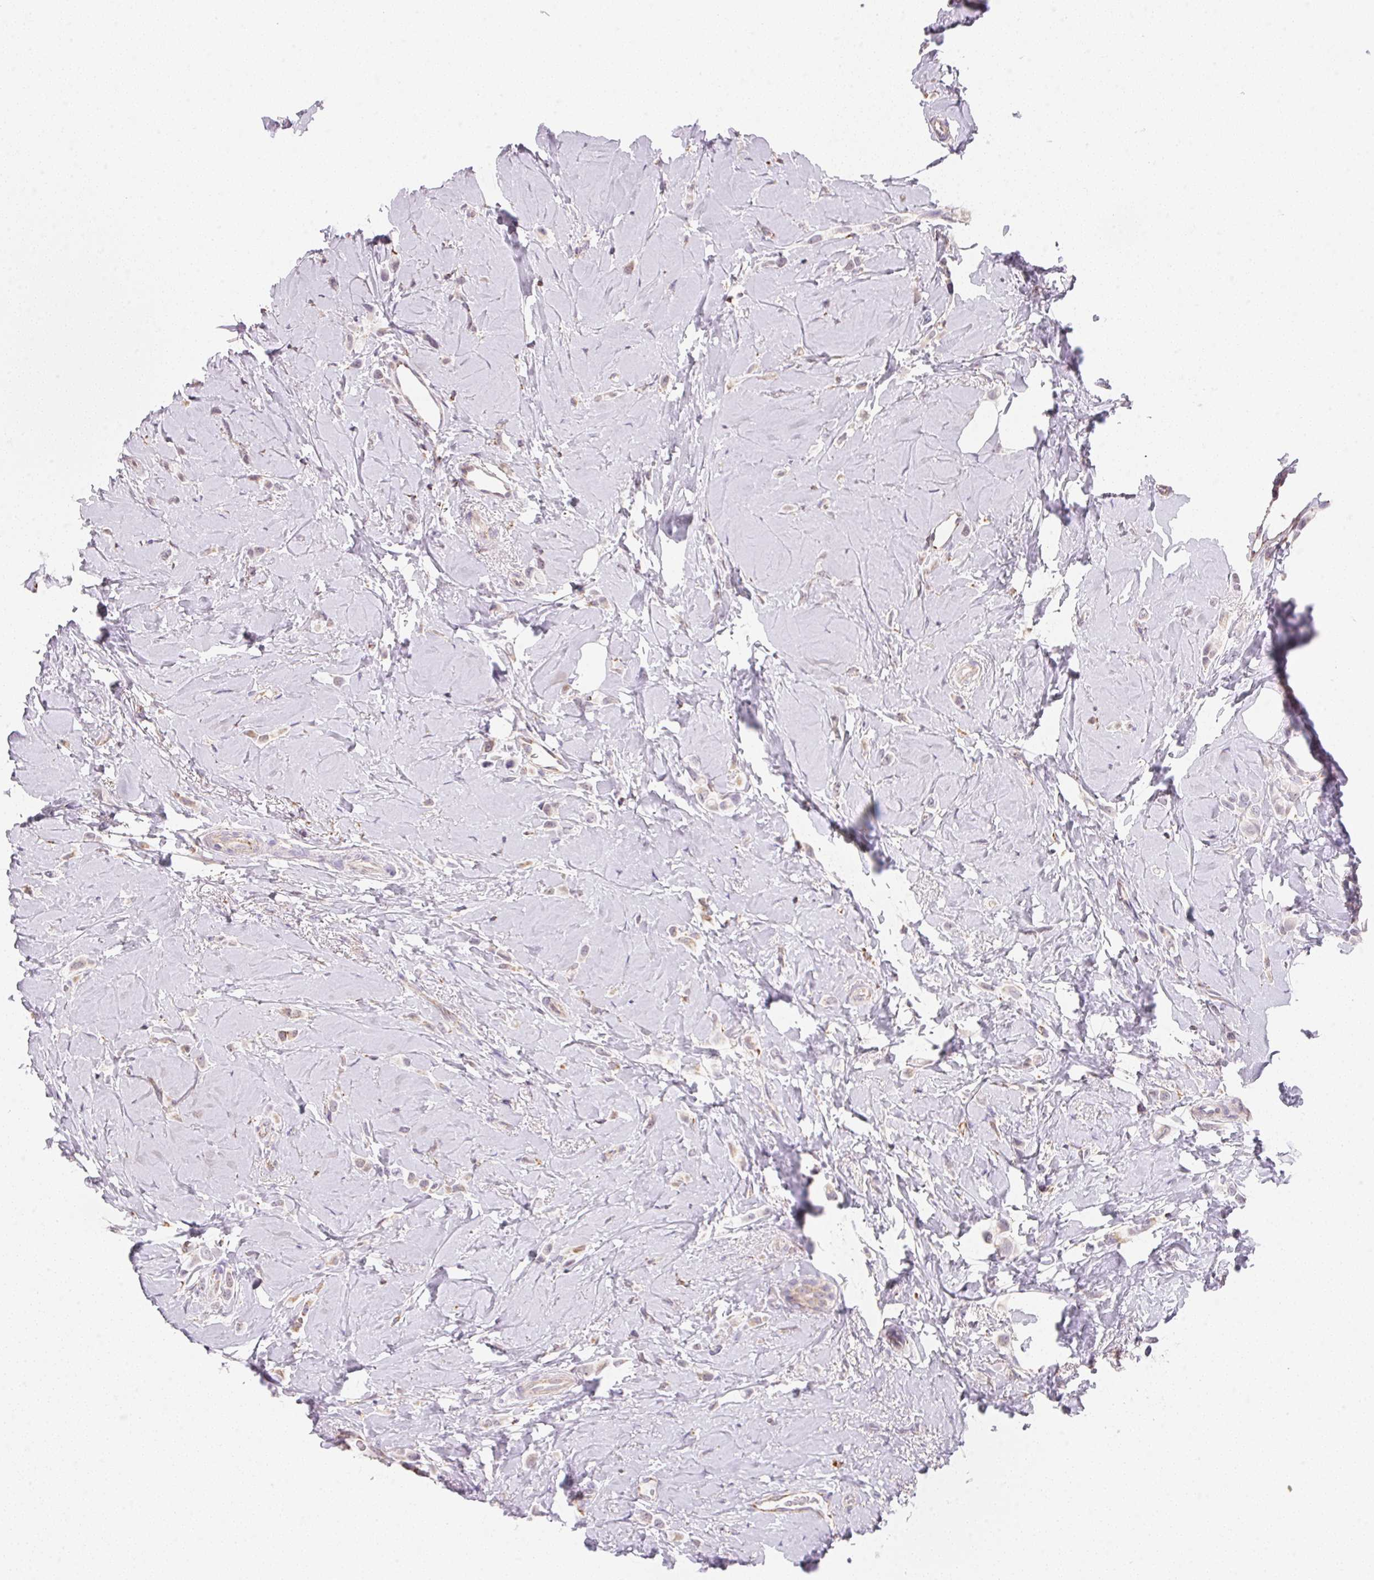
{"staining": {"intensity": "negative", "quantity": "none", "location": "none"}, "tissue": "breast cancer", "cell_type": "Tumor cells", "image_type": "cancer", "snomed": [{"axis": "morphology", "description": "Lobular carcinoma"}, {"axis": "topography", "description": "Breast"}], "caption": "Immunohistochemical staining of human lobular carcinoma (breast) exhibits no significant expression in tumor cells.", "gene": "GIPC2", "patient": {"sex": "female", "age": 66}}